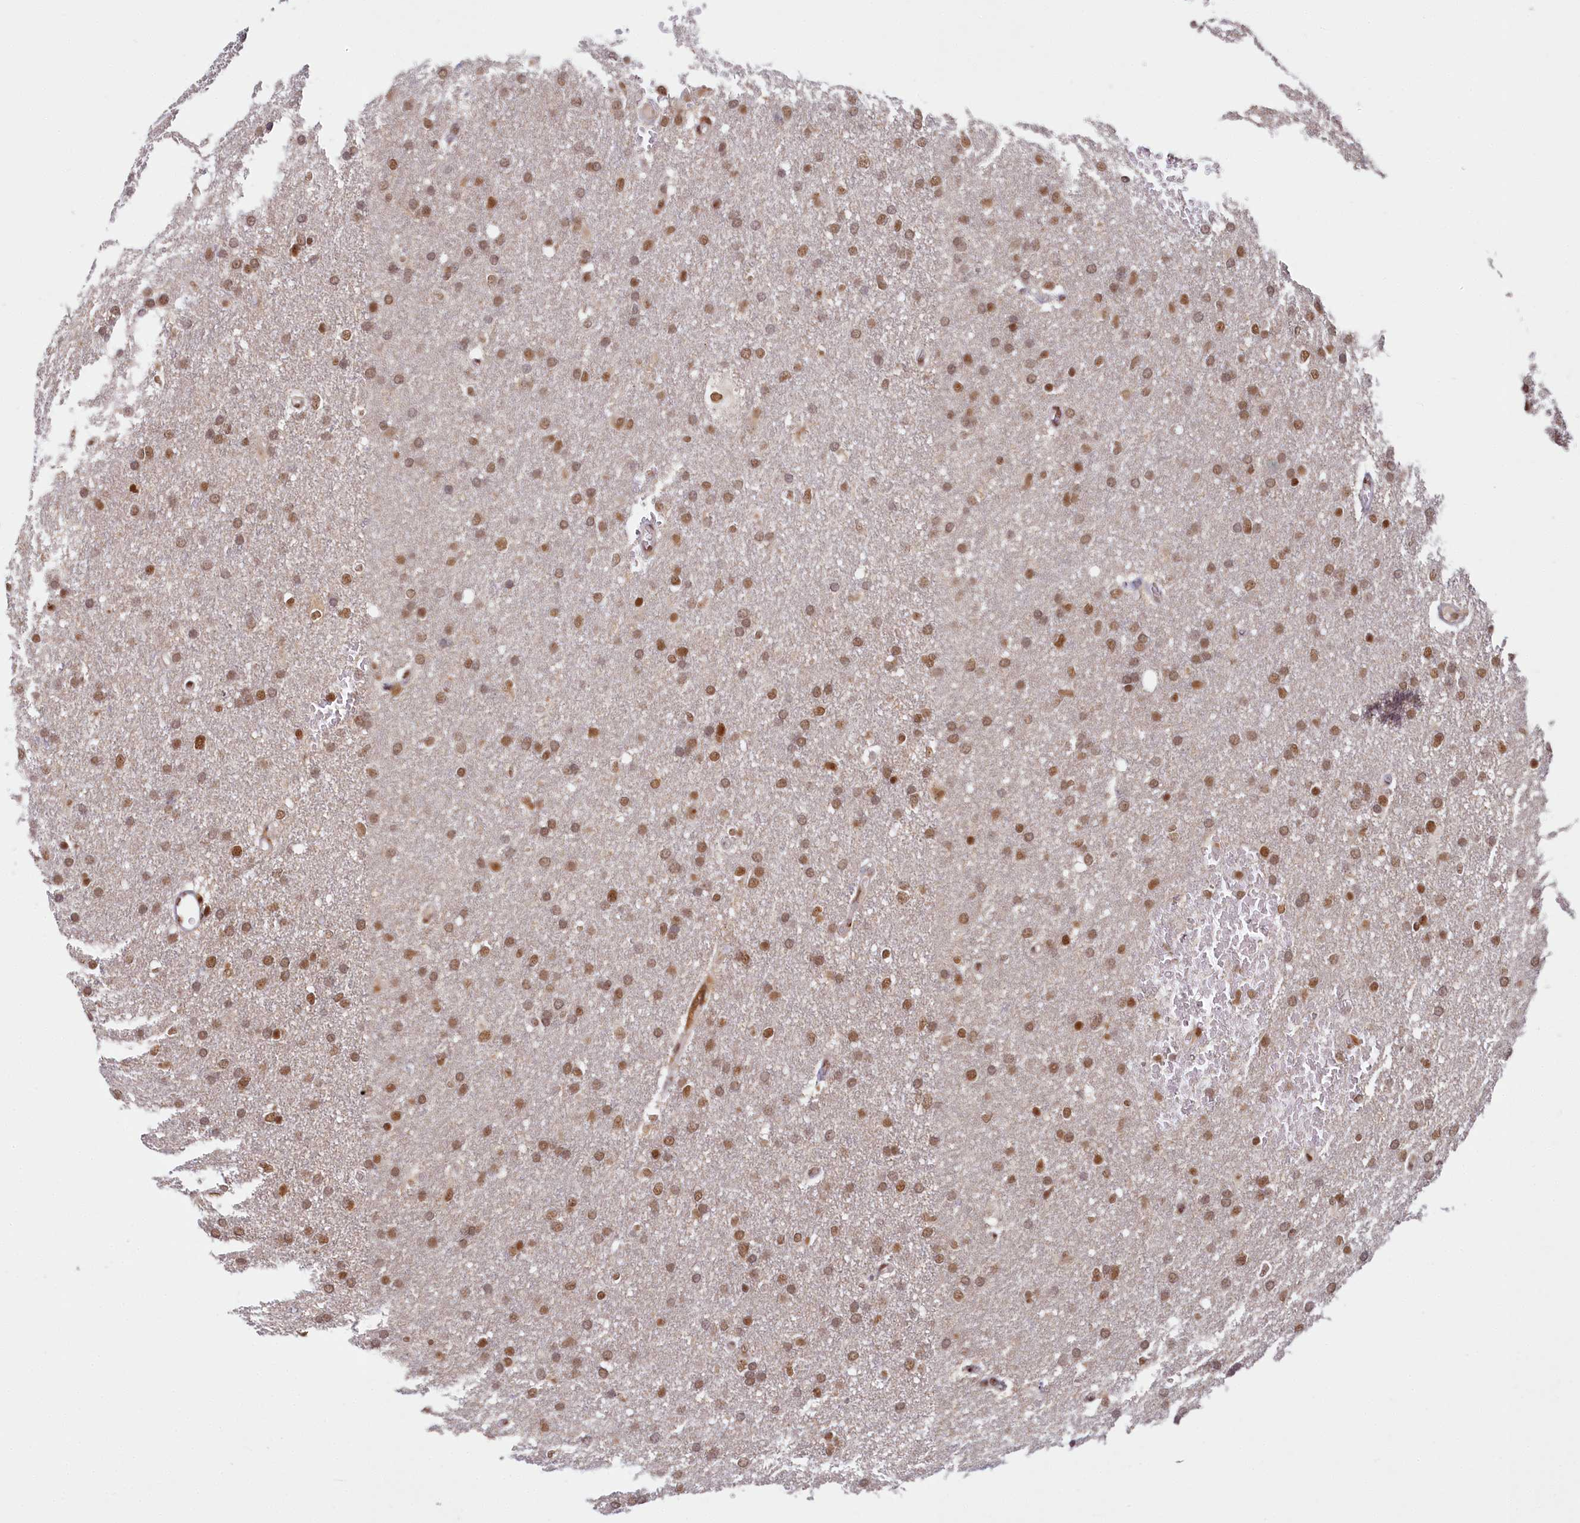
{"staining": {"intensity": "moderate", "quantity": ">75%", "location": "nuclear"}, "tissue": "glioma", "cell_type": "Tumor cells", "image_type": "cancer", "snomed": [{"axis": "morphology", "description": "Glioma, malignant, High grade"}, {"axis": "topography", "description": "Cerebral cortex"}], "caption": "High-power microscopy captured an immunohistochemistry micrograph of malignant glioma (high-grade), revealing moderate nuclear expression in about >75% of tumor cells. The protein is stained brown, and the nuclei are stained in blue (DAB IHC with brightfield microscopy, high magnification).", "gene": "PPHLN1", "patient": {"sex": "female", "age": 36}}